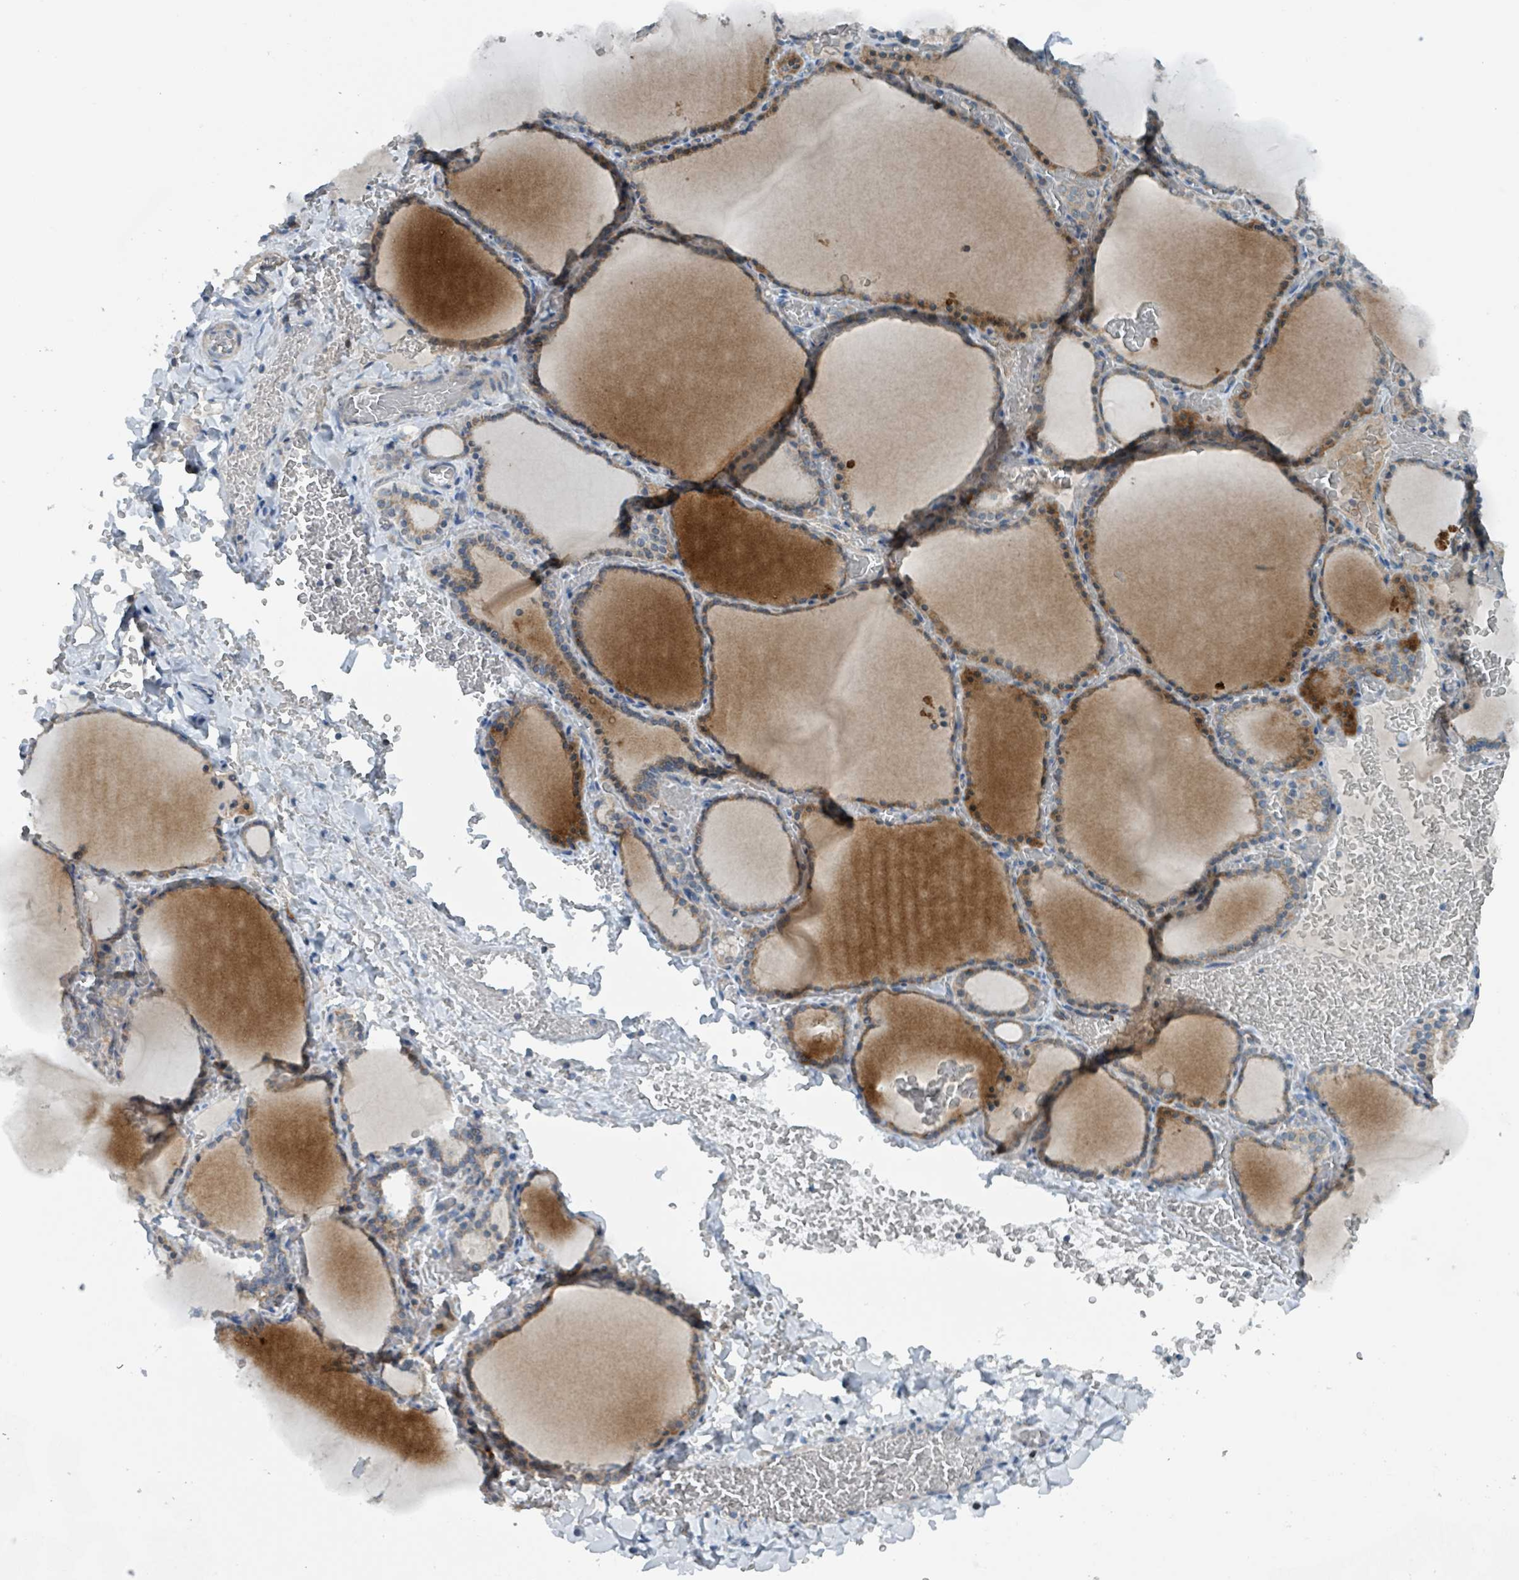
{"staining": {"intensity": "moderate", "quantity": ">75%", "location": "cytoplasmic/membranous"}, "tissue": "thyroid gland", "cell_type": "Glandular cells", "image_type": "normal", "snomed": [{"axis": "morphology", "description": "Normal tissue, NOS"}, {"axis": "topography", "description": "Thyroid gland"}], "caption": "This histopathology image shows normal thyroid gland stained with IHC to label a protein in brown. The cytoplasmic/membranous of glandular cells show moderate positivity for the protein. Nuclei are counter-stained blue.", "gene": "ACBD4", "patient": {"sex": "female", "age": 39}}